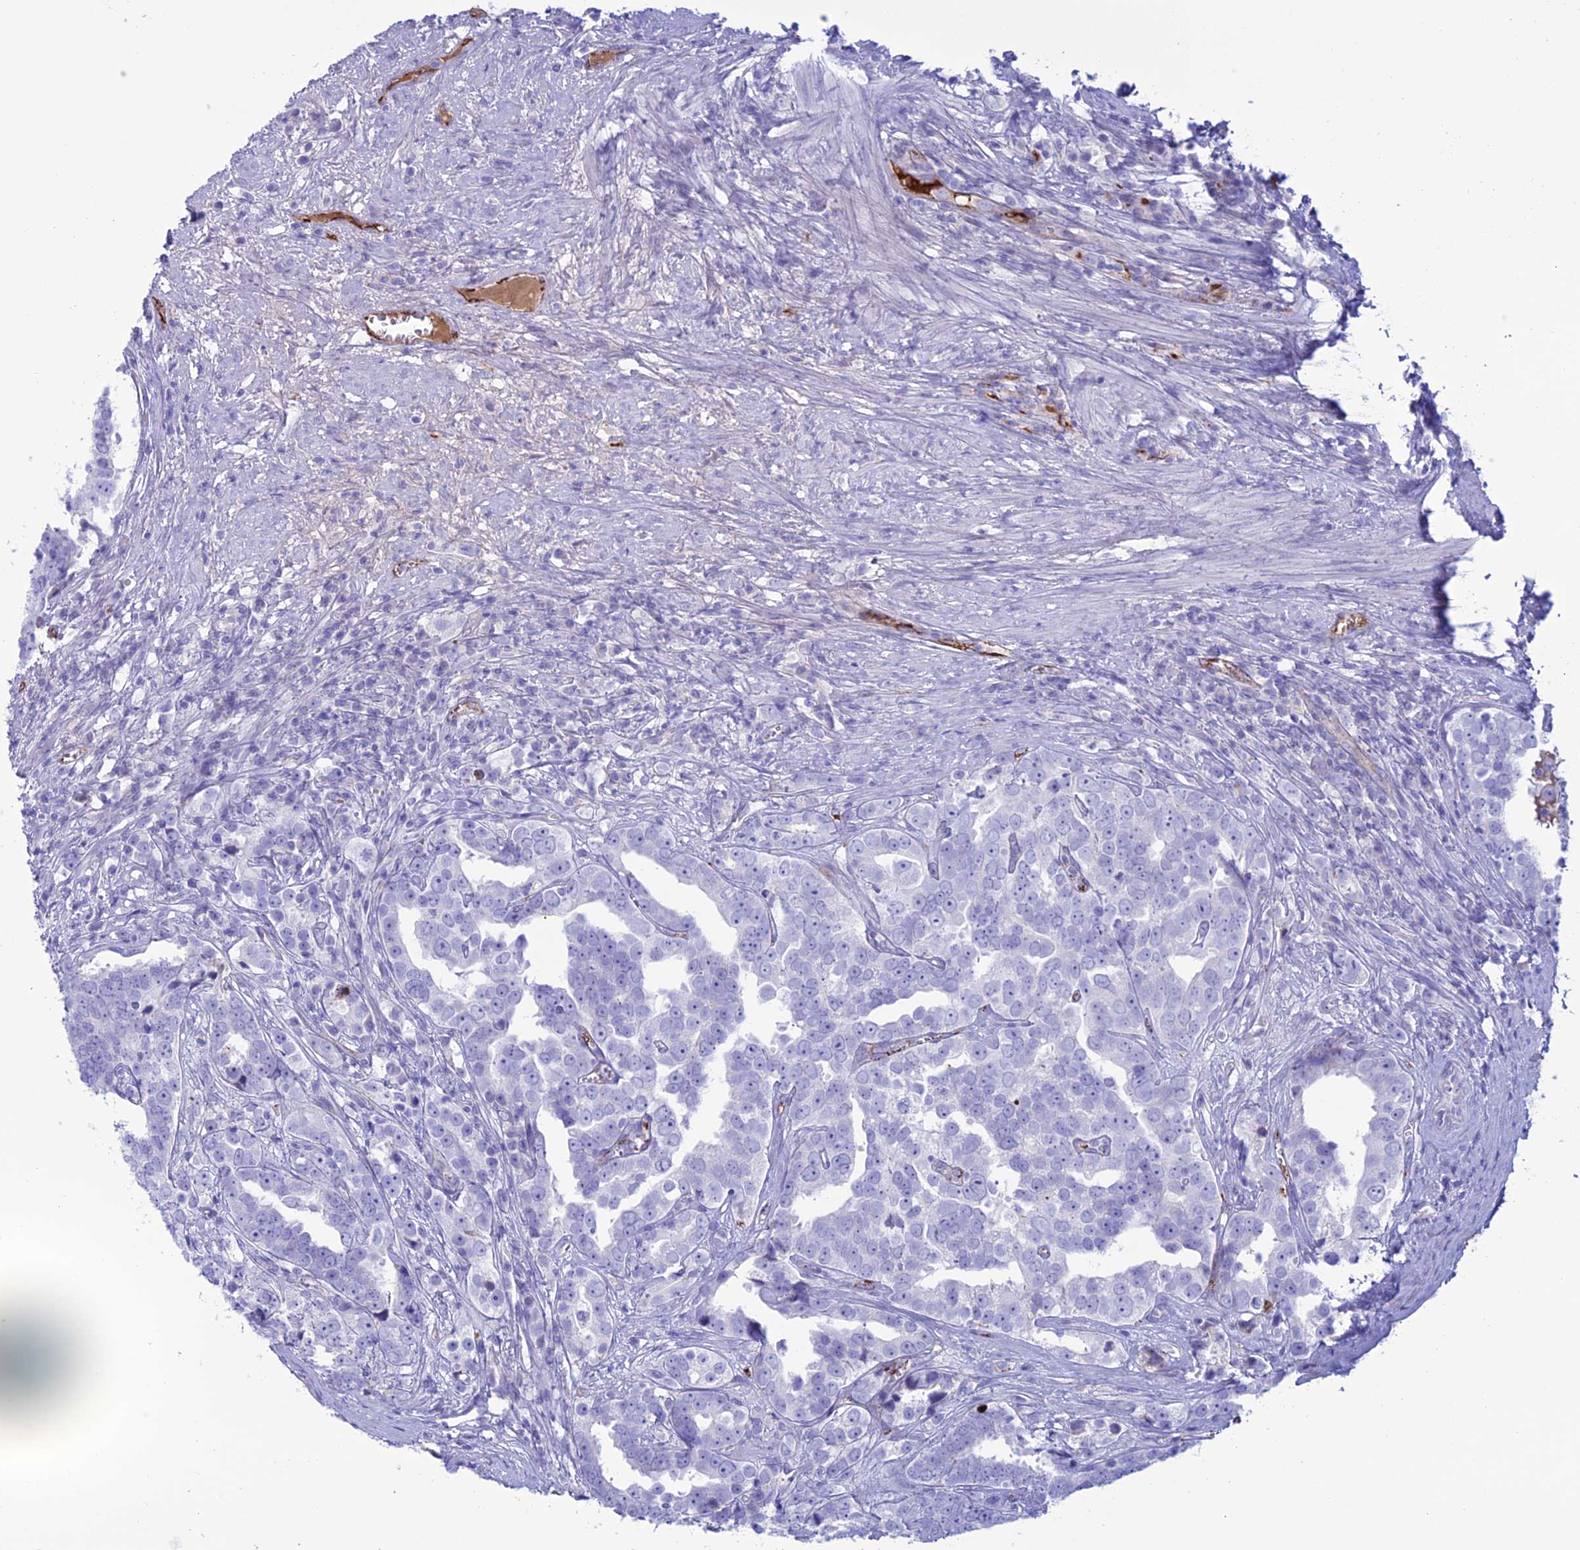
{"staining": {"intensity": "negative", "quantity": "none", "location": "none"}, "tissue": "prostate cancer", "cell_type": "Tumor cells", "image_type": "cancer", "snomed": [{"axis": "morphology", "description": "Adenocarcinoma, High grade"}, {"axis": "topography", "description": "Prostate"}], "caption": "IHC image of neoplastic tissue: human prostate cancer stained with DAB (3,3'-diaminobenzidine) displays no significant protein expression in tumor cells.", "gene": "CDC42EP5", "patient": {"sex": "male", "age": 71}}